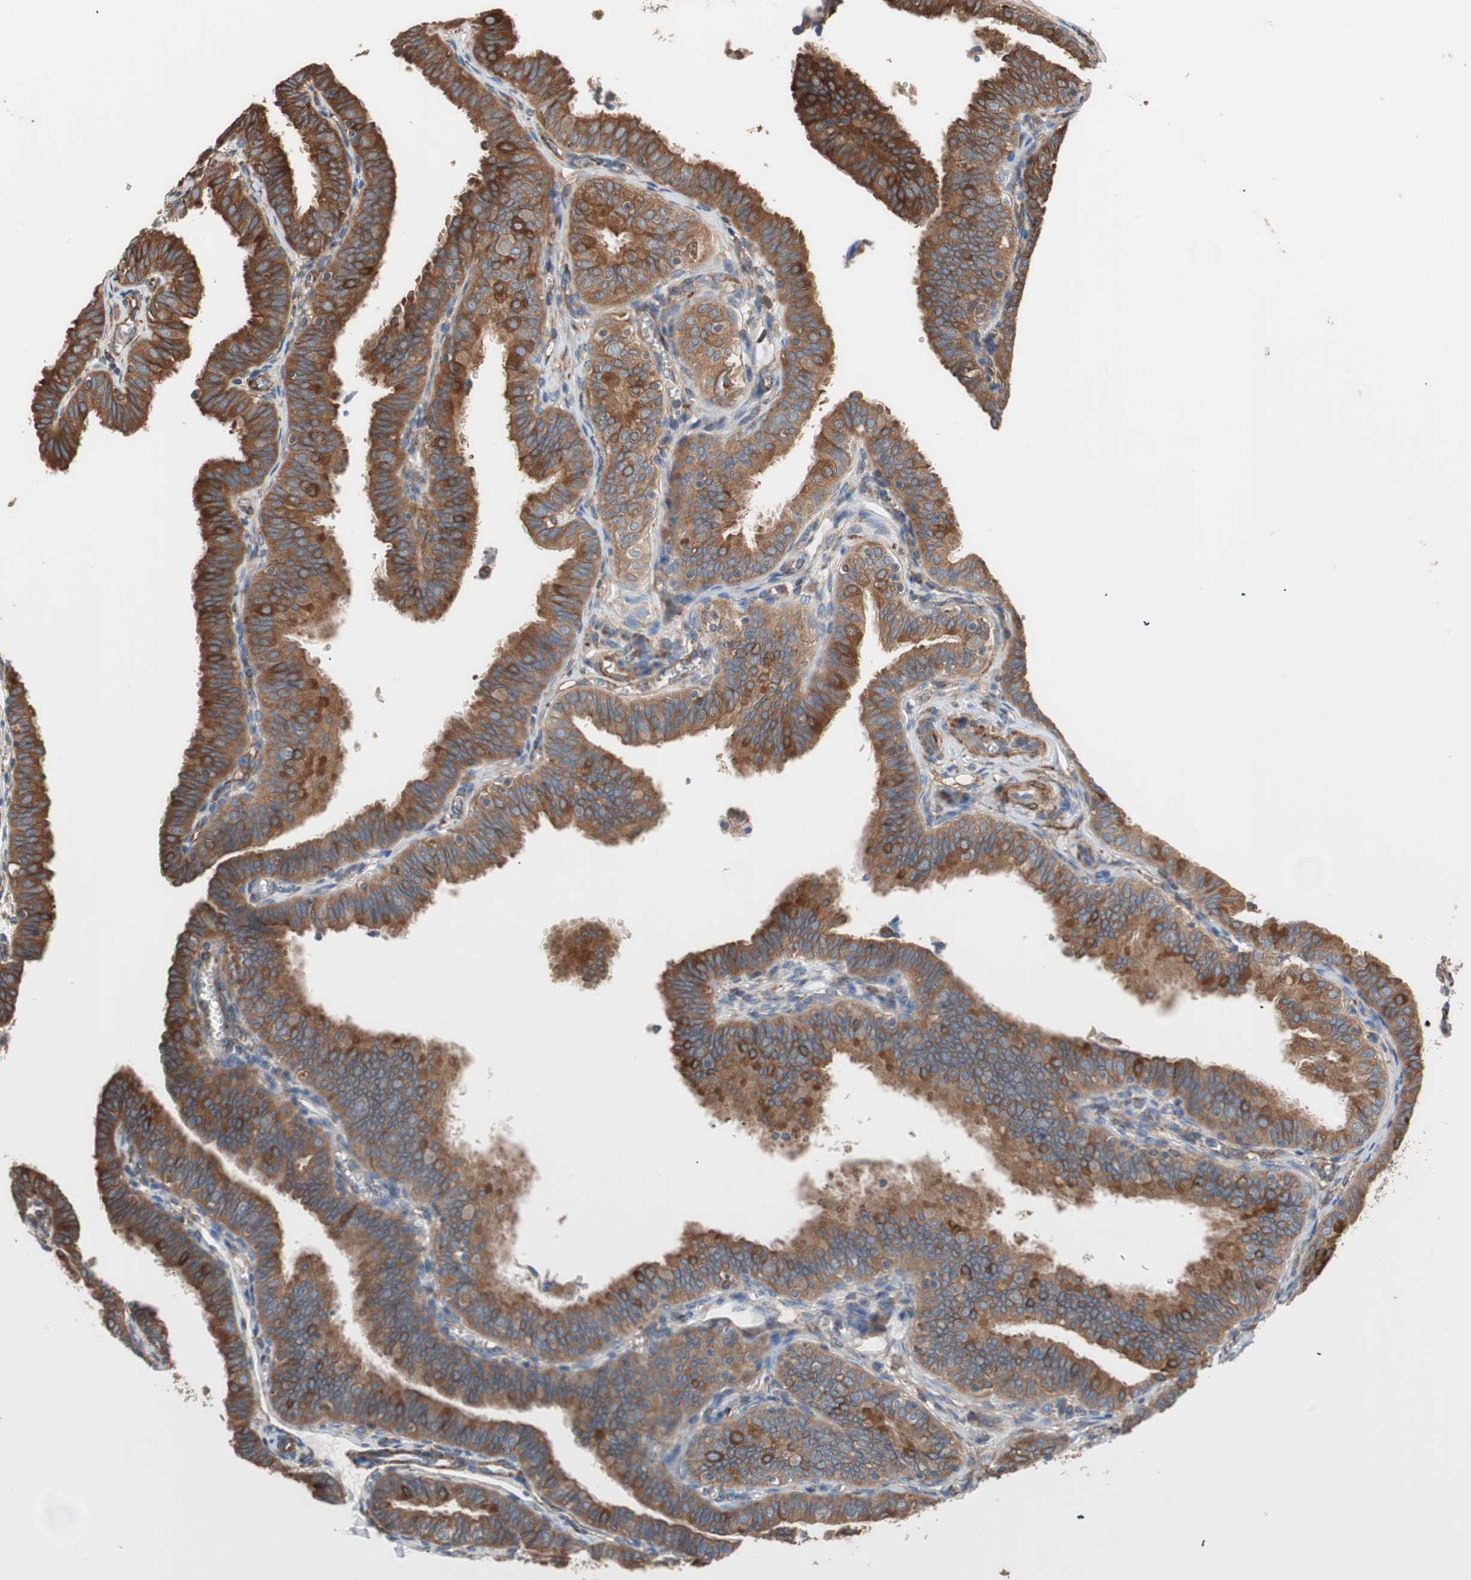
{"staining": {"intensity": "strong", "quantity": ">75%", "location": "cytoplasmic/membranous"}, "tissue": "fallopian tube", "cell_type": "Glandular cells", "image_type": "normal", "snomed": [{"axis": "morphology", "description": "Normal tissue, NOS"}, {"axis": "topography", "description": "Fallopian tube"}], "caption": "Strong cytoplasmic/membranous expression is seen in approximately >75% of glandular cells in normal fallopian tube. The protein of interest is shown in brown color, while the nuclei are stained blue.", "gene": "GPSM2", "patient": {"sex": "female", "age": 46}}